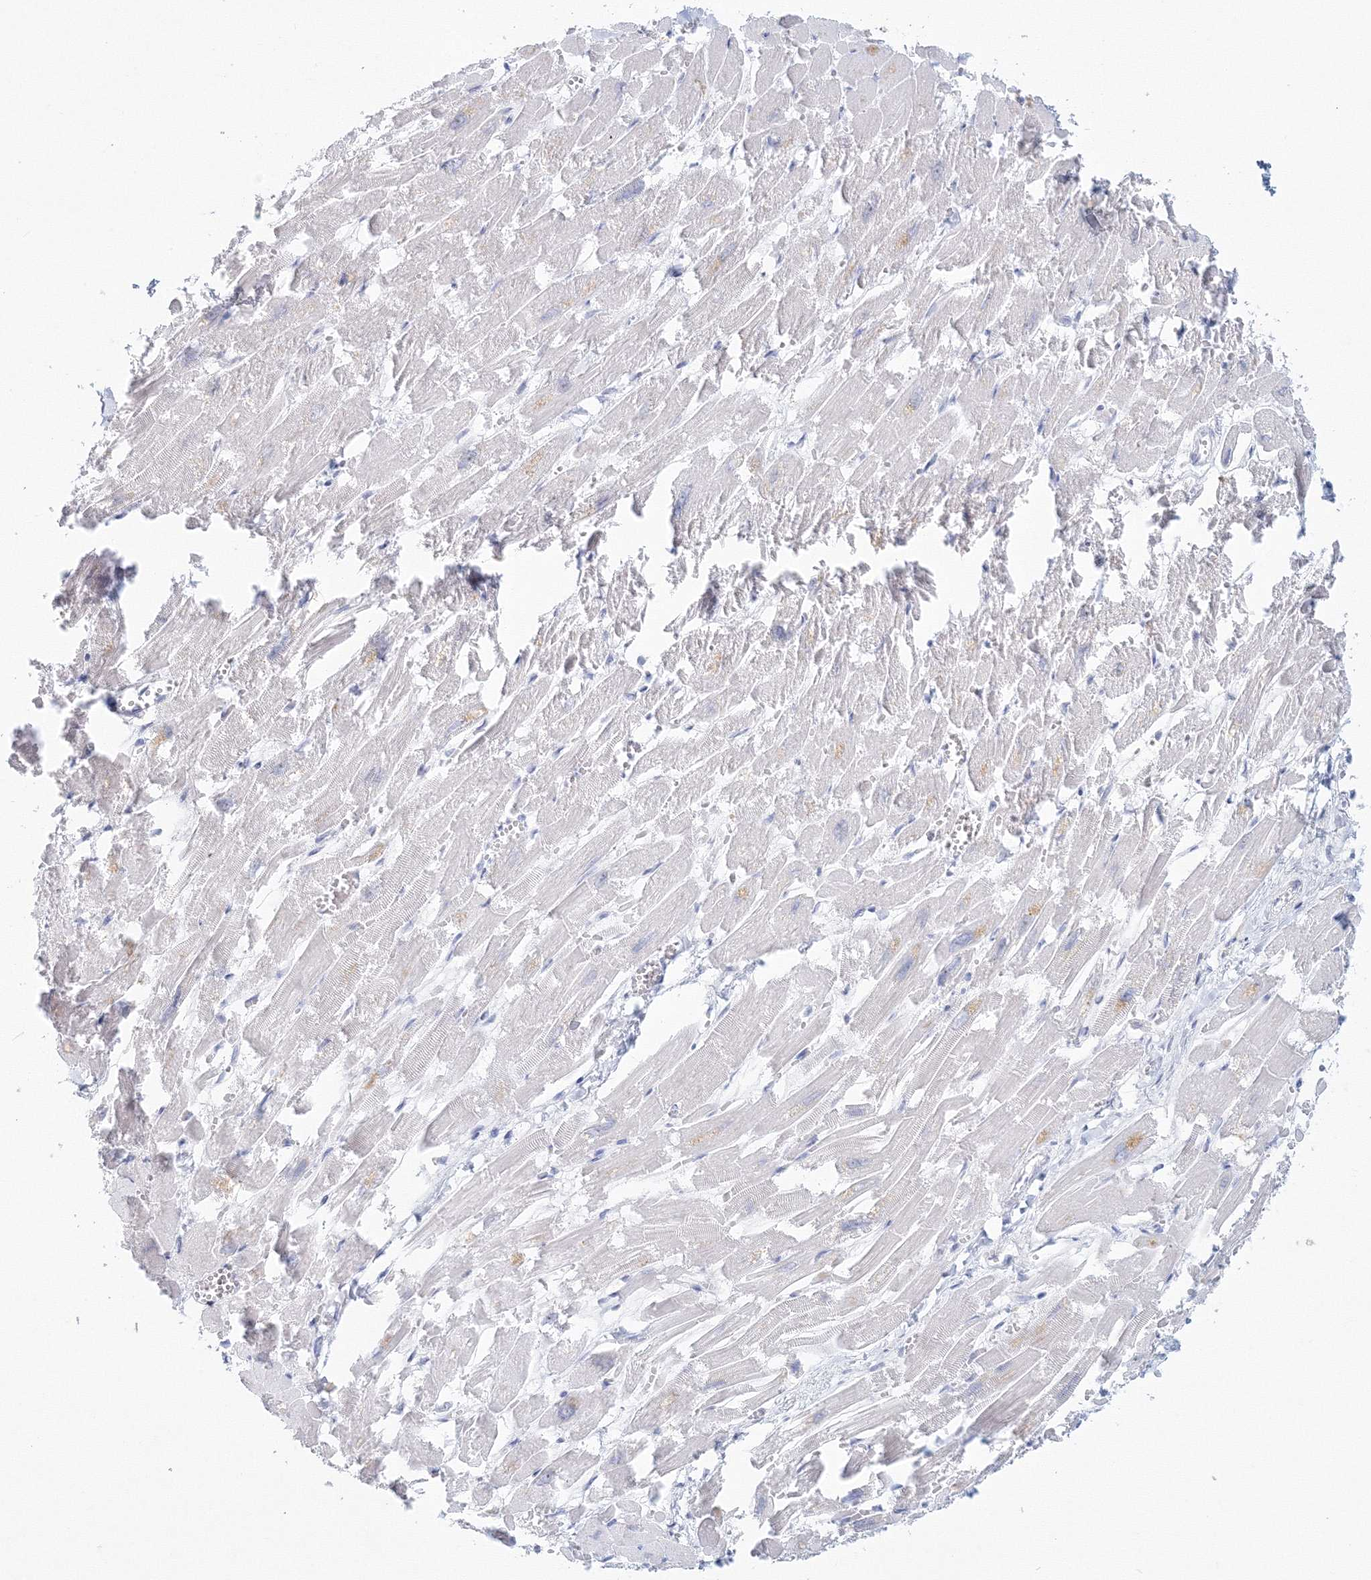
{"staining": {"intensity": "negative", "quantity": "none", "location": "none"}, "tissue": "heart muscle", "cell_type": "Cardiomyocytes", "image_type": "normal", "snomed": [{"axis": "morphology", "description": "Normal tissue, NOS"}, {"axis": "topography", "description": "Heart"}], "caption": "Cardiomyocytes show no significant expression in unremarkable heart muscle. Brightfield microscopy of immunohistochemistry stained with DAB (3,3'-diaminobenzidine) (brown) and hematoxylin (blue), captured at high magnification.", "gene": "VSIG1", "patient": {"sex": "male", "age": 54}}